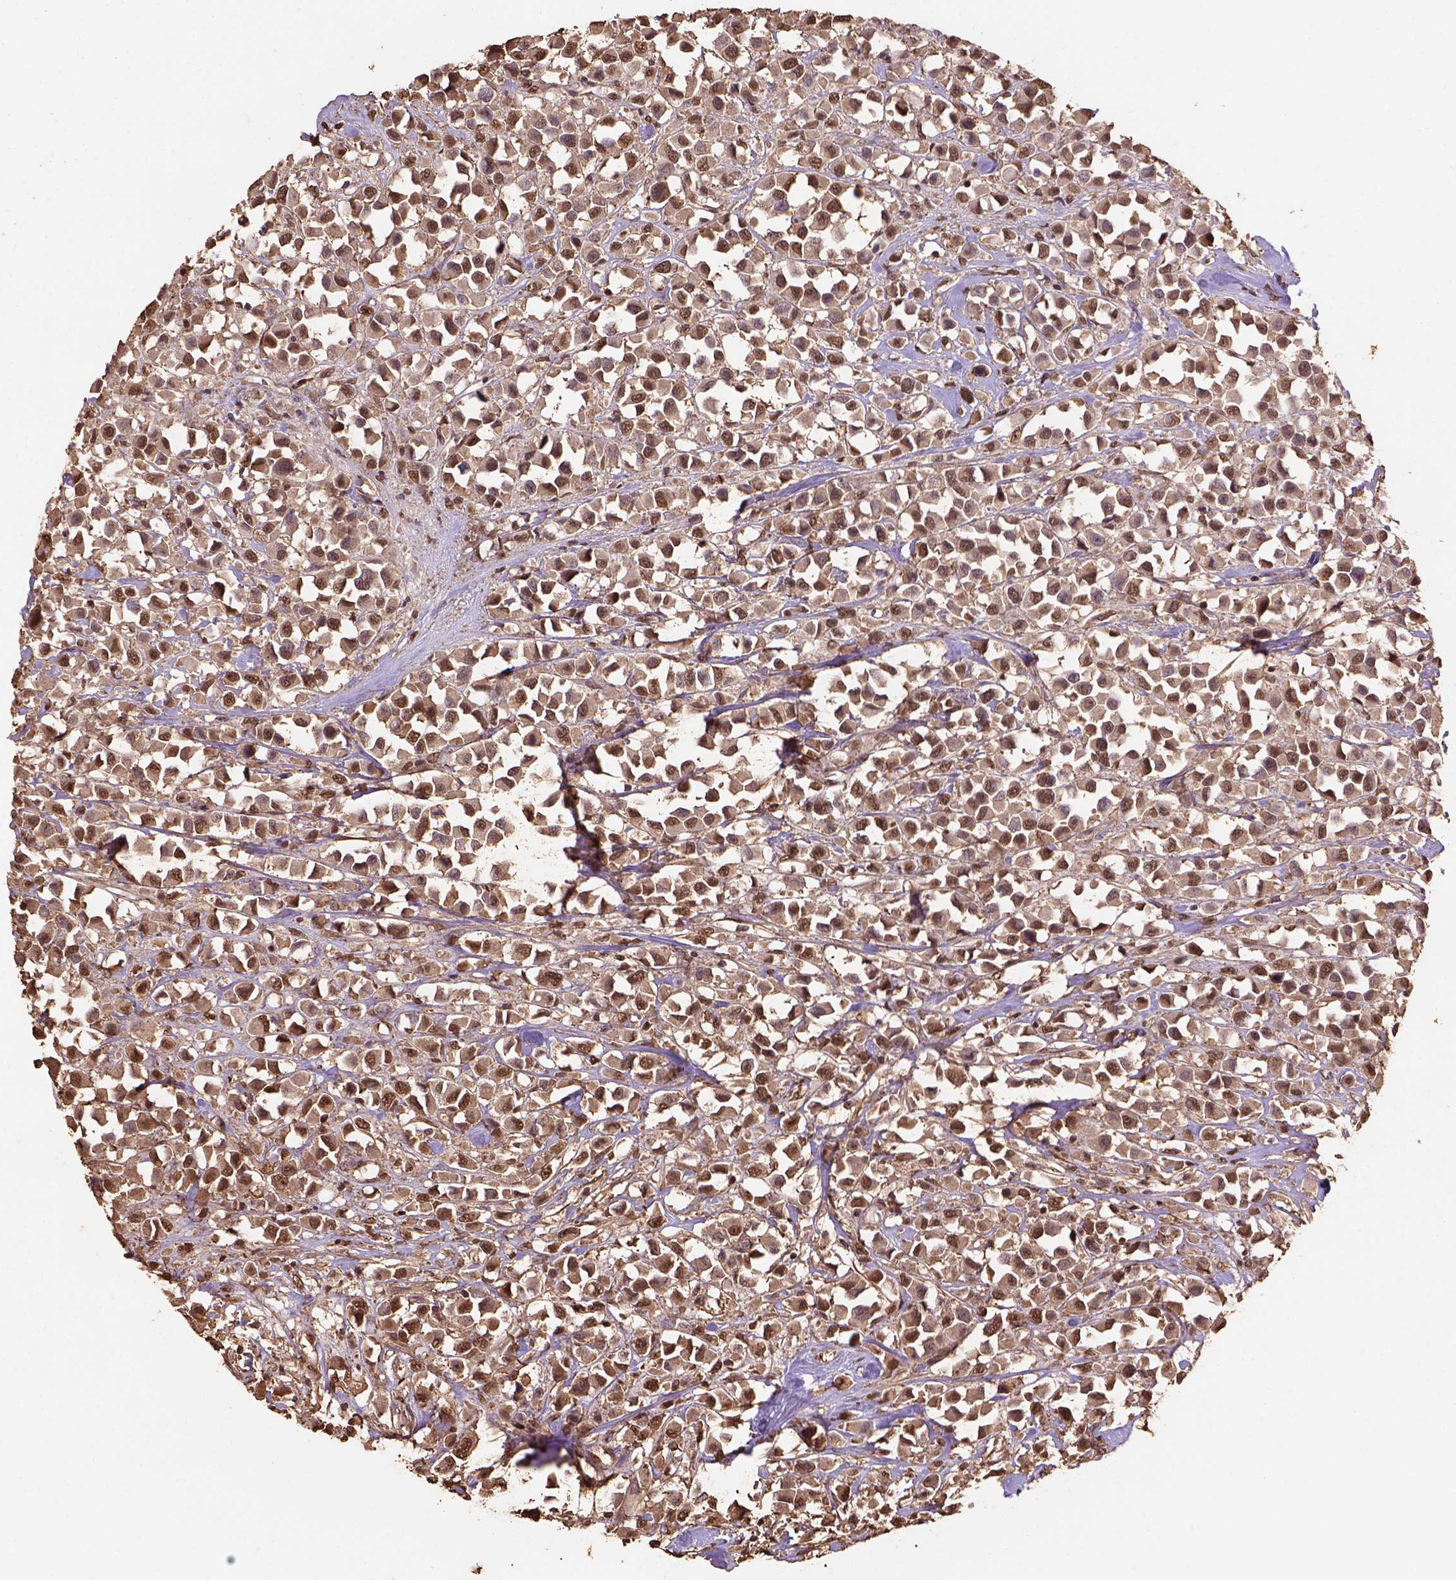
{"staining": {"intensity": "strong", "quantity": ">75%", "location": "nuclear"}, "tissue": "breast cancer", "cell_type": "Tumor cells", "image_type": "cancer", "snomed": [{"axis": "morphology", "description": "Duct carcinoma"}, {"axis": "topography", "description": "Breast"}], "caption": "Breast infiltrating ductal carcinoma stained with DAB (3,3'-diaminobenzidine) IHC exhibits high levels of strong nuclear positivity in approximately >75% of tumor cells.", "gene": "CSTF2T", "patient": {"sex": "female", "age": 61}}